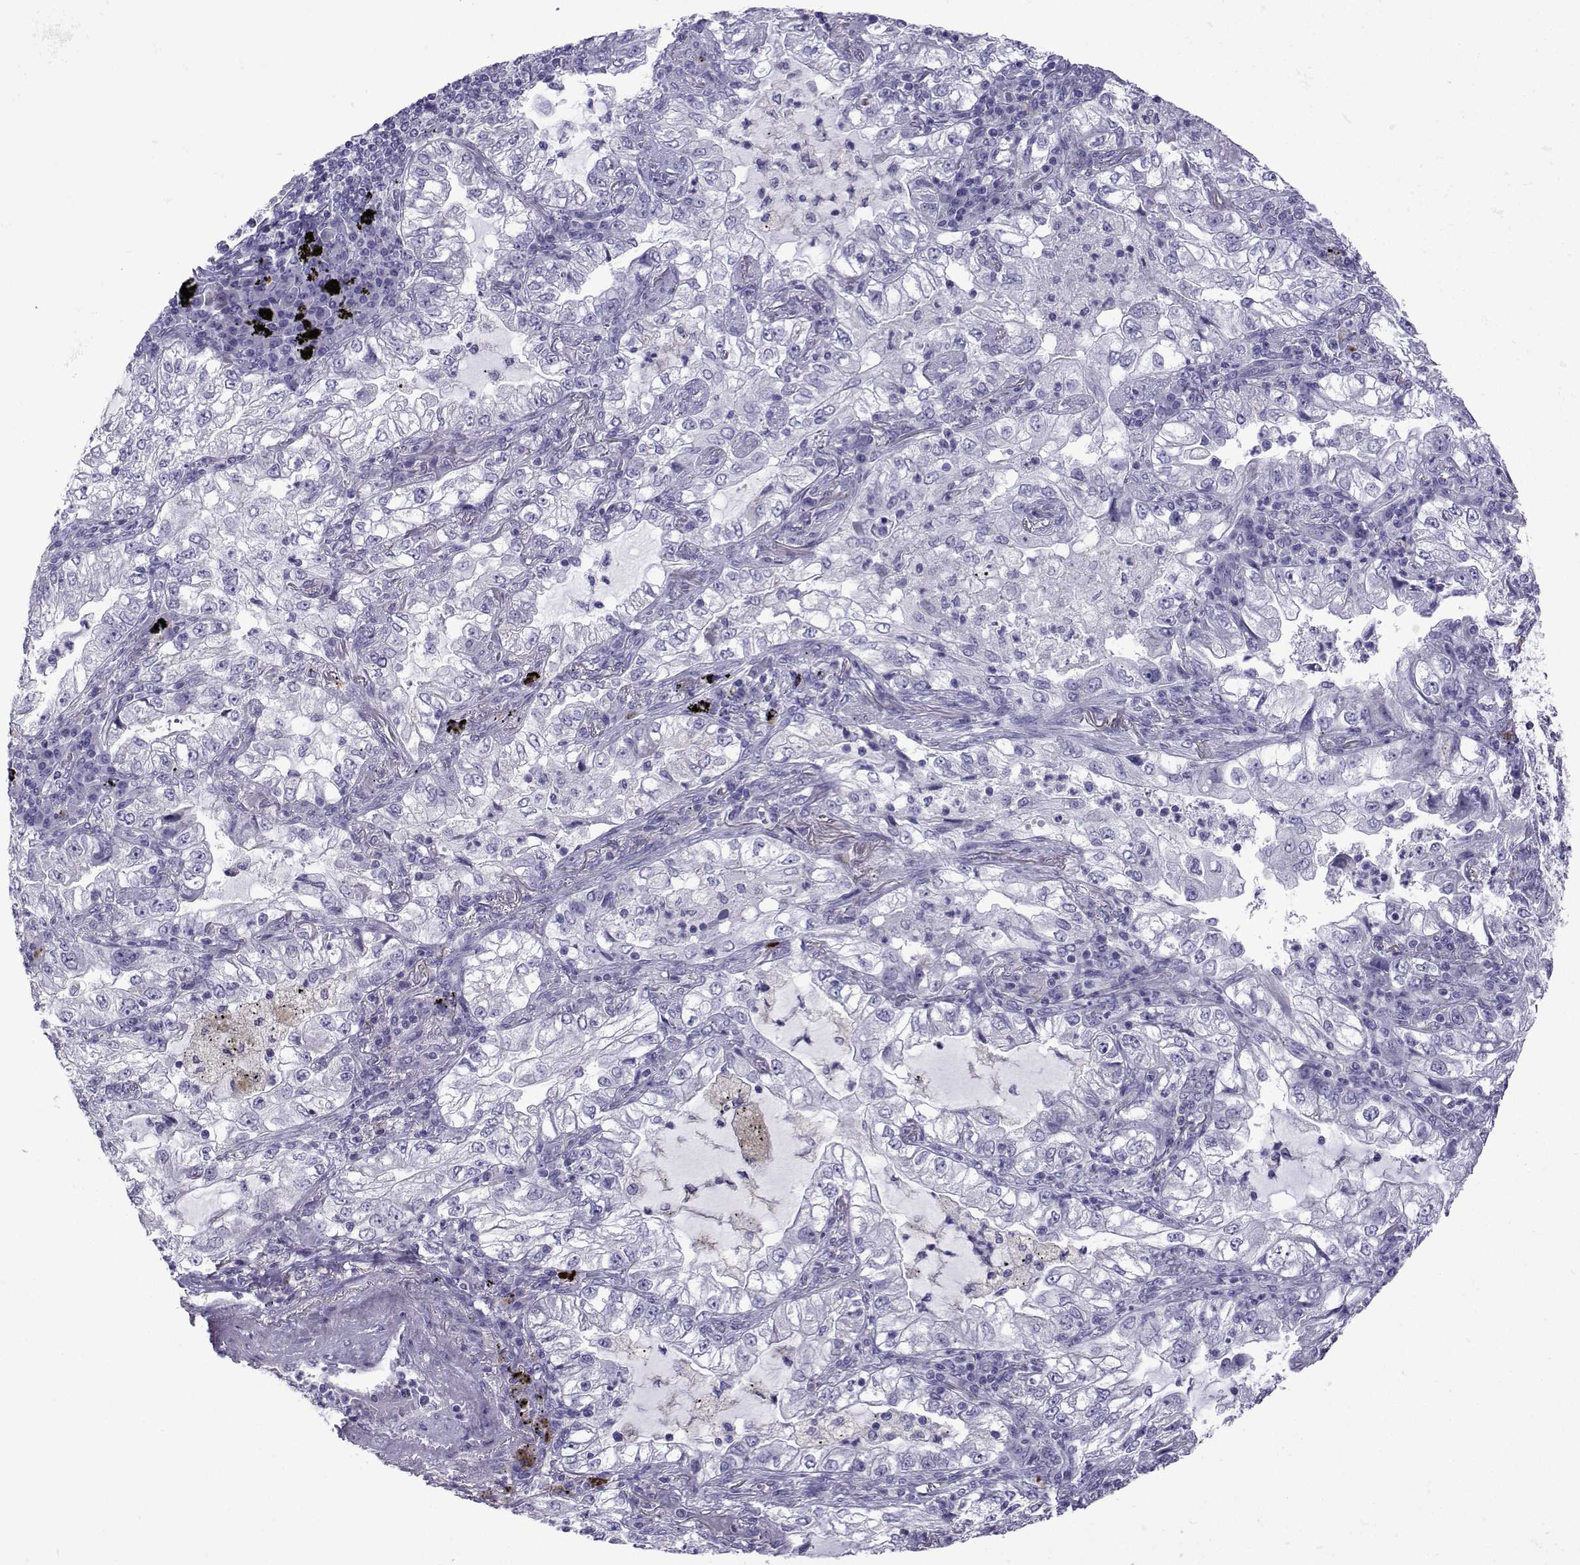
{"staining": {"intensity": "weak", "quantity": "<25%", "location": "cytoplasmic/membranous"}, "tissue": "lung cancer", "cell_type": "Tumor cells", "image_type": "cancer", "snomed": [{"axis": "morphology", "description": "Adenocarcinoma, NOS"}, {"axis": "topography", "description": "Lung"}], "caption": "Immunohistochemical staining of adenocarcinoma (lung) reveals no significant staining in tumor cells. (Stains: DAB IHC with hematoxylin counter stain, Microscopy: brightfield microscopy at high magnification).", "gene": "CFAP70", "patient": {"sex": "female", "age": 73}}